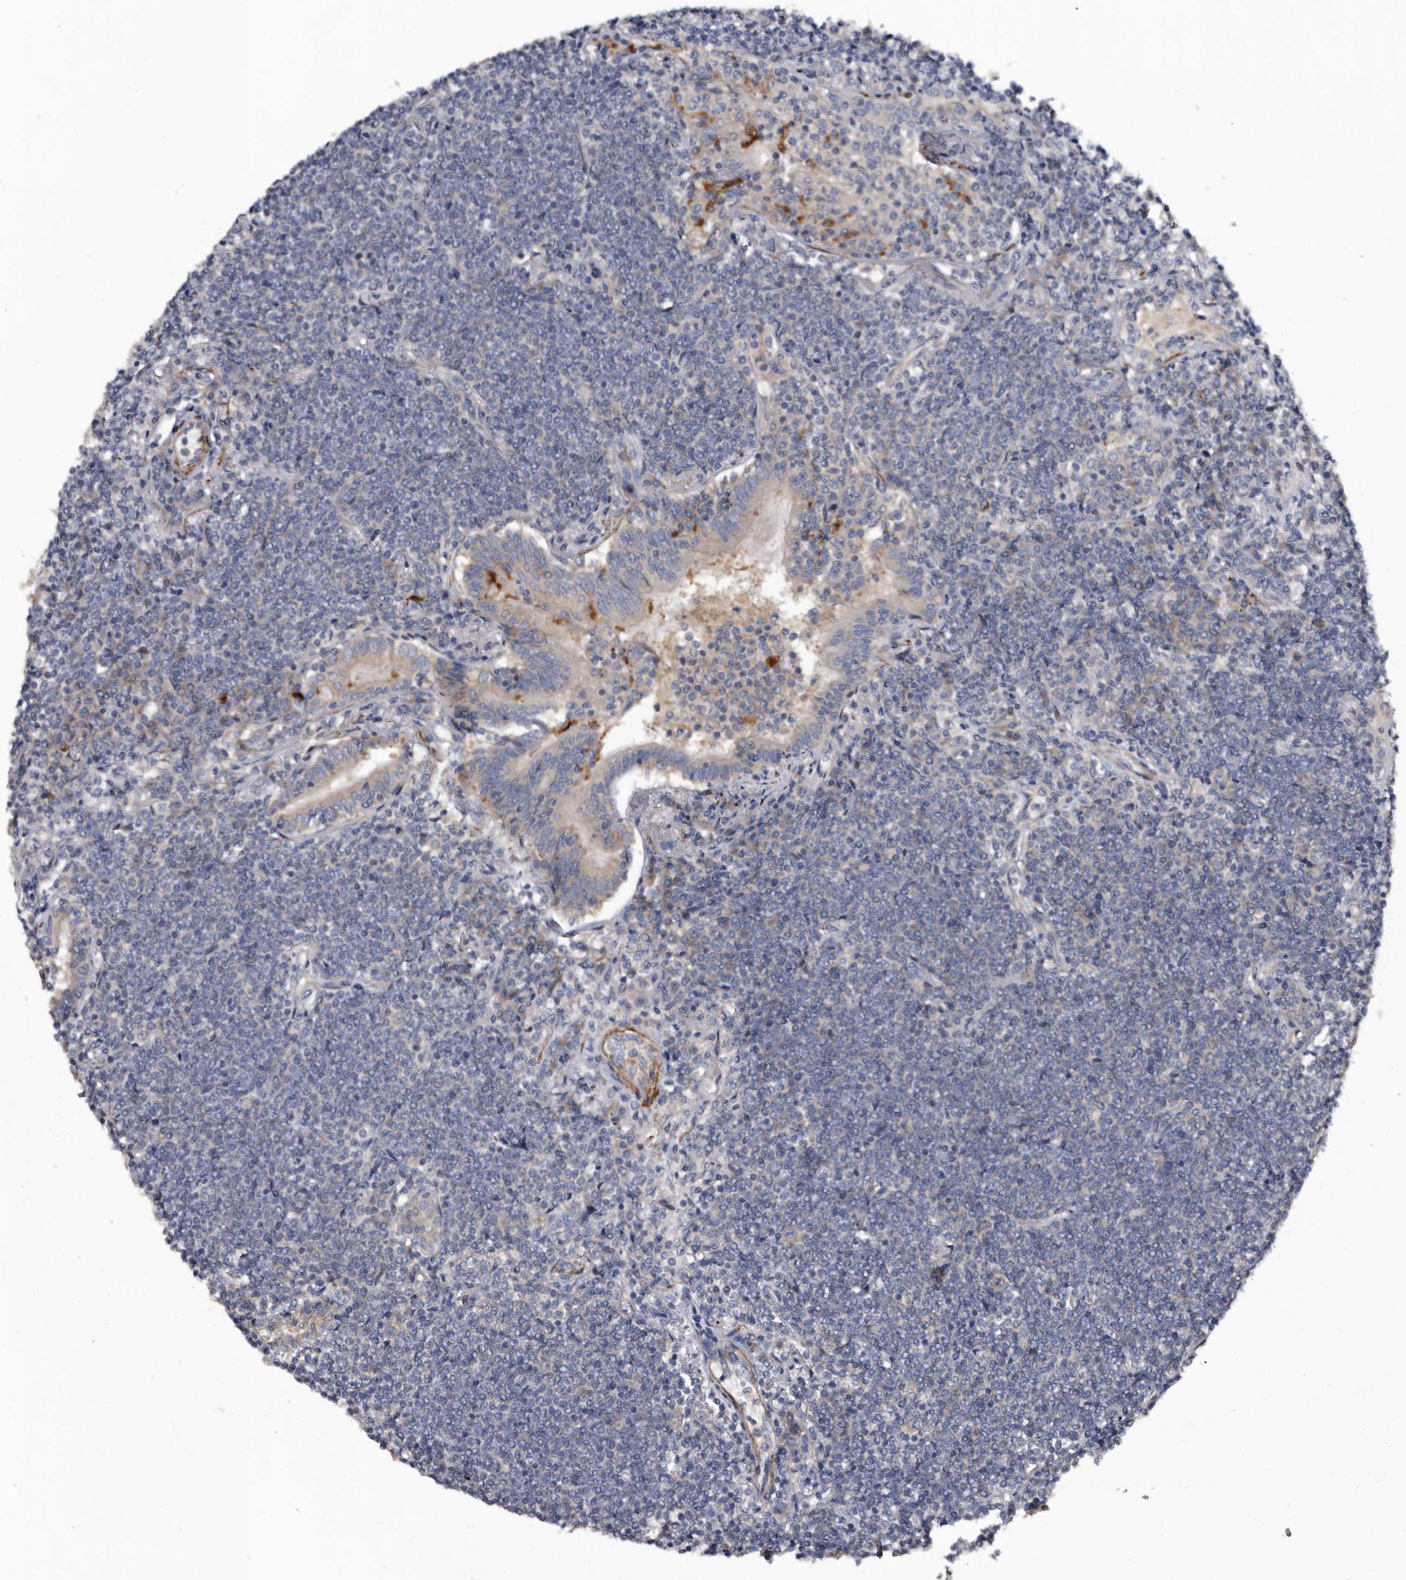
{"staining": {"intensity": "negative", "quantity": "none", "location": "none"}, "tissue": "lymphoma", "cell_type": "Tumor cells", "image_type": "cancer", "snomed": [{"axis": "morphology", "description": "Malignant lymphoma, non-Hodgkin's type, Low grade"}, {"axis": "topography", "description": "Lung"}], "caption": "A high-resolution micrograph shows immunohistochemistry staining of low-grade malignant lymphoma, non-Hodgkin's type, which reveals no significant positivity in tumor cells.", "gene": "IARS1", "patient": {"sex": "female", "age": 71}}